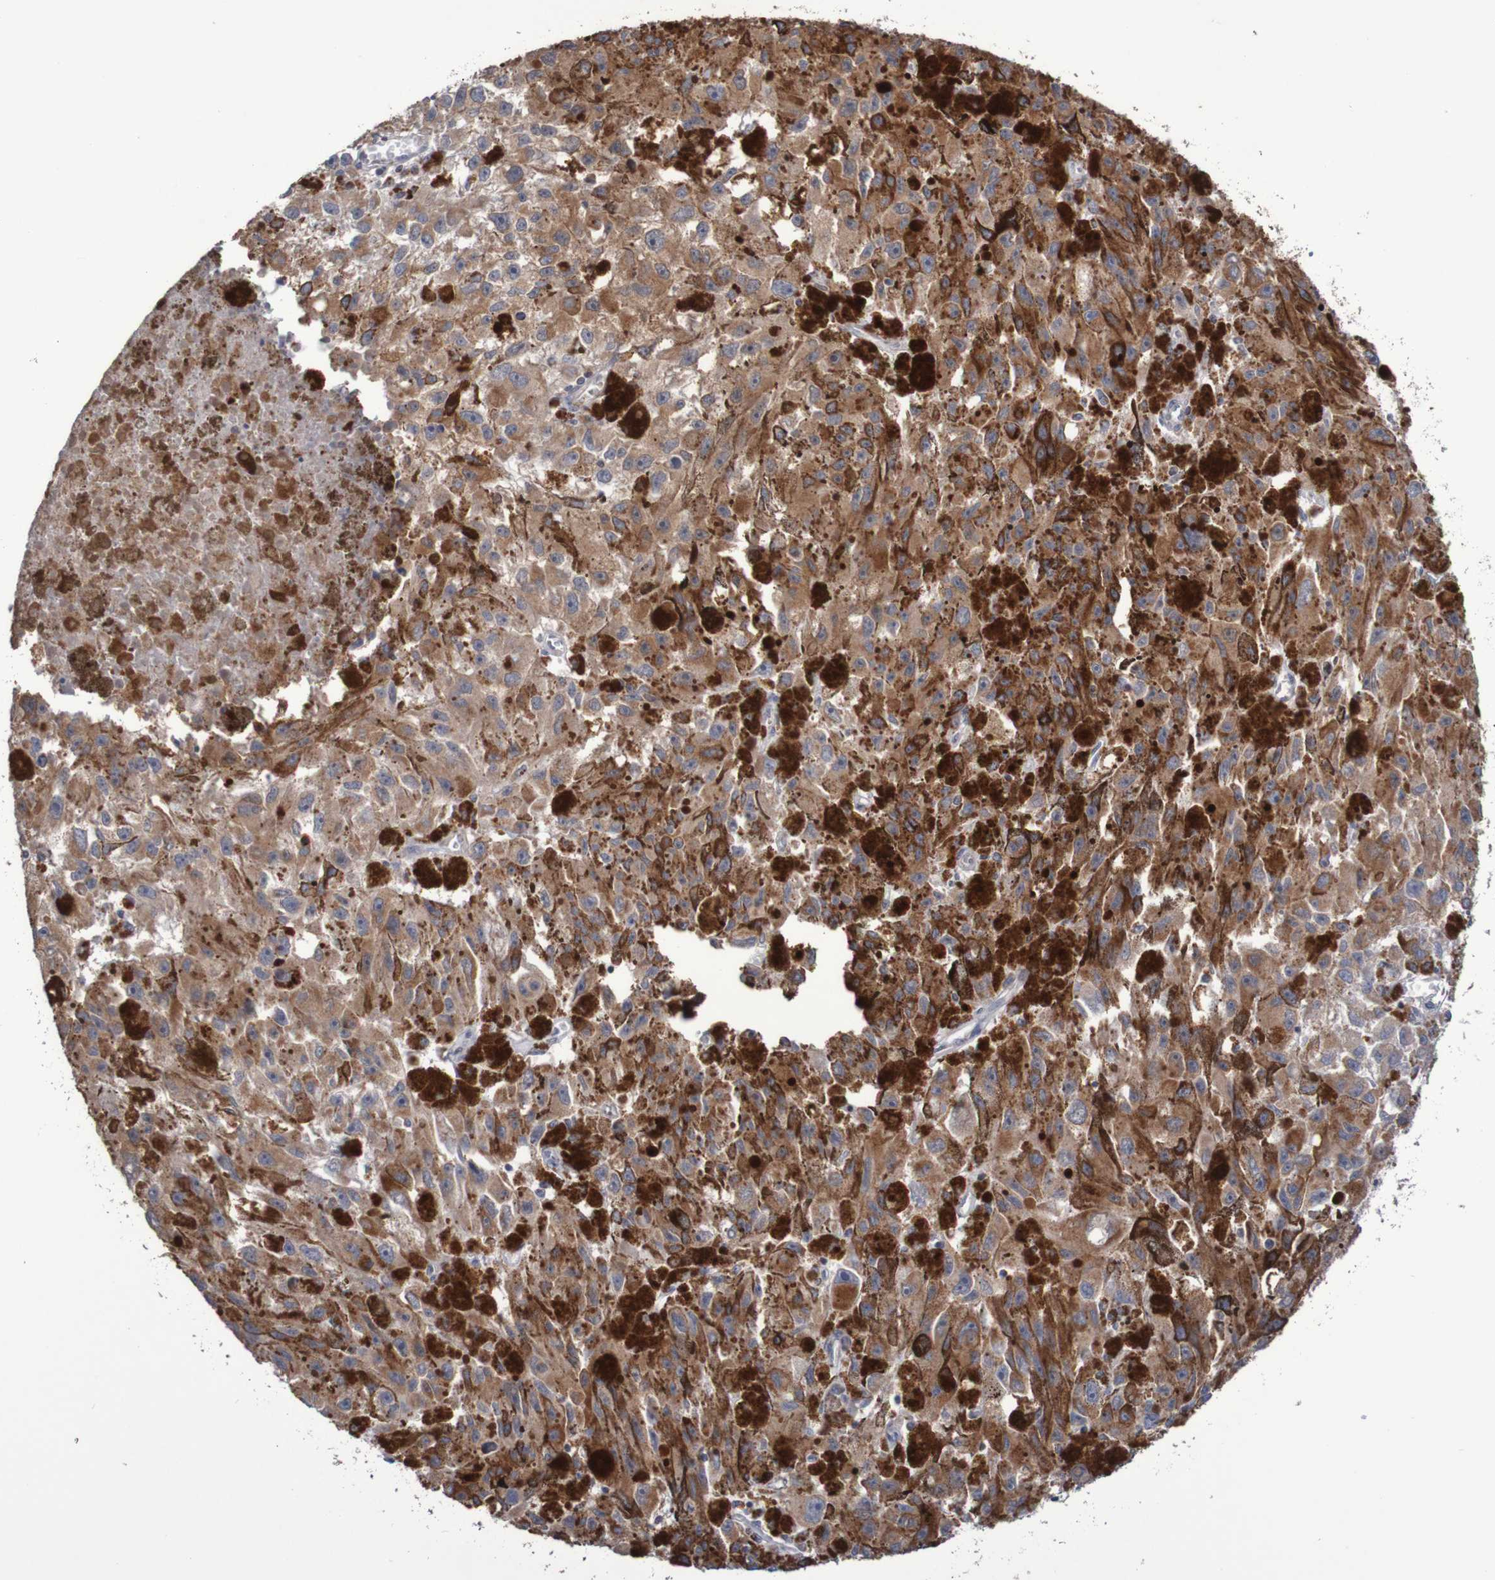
{"staining": {"intensity": "moderate", "quantity": ">75%", "location": "cytoplasmic/membranous"}, "tissue": "melanoma", "cell_type": "Tumor cells", "image_type": "cancer", "snomed": [{"axis": "morphology", "description": "Malignant melanoma, NOS"}, {"axis": "topography", "description": "Skin"}], "caption": "Immunohistochemistry (IHC) of human melanoma reveals medium levels of moderate cytoplasmic/membranous positivity in approximately >75% of tumor cells. (DAB (3,3'-diaminobenzidine) = brown stain, brightfield microscopy at high magnification).", "gene": "C3orf18", "patient": {"sex": "female", "age": 104}}